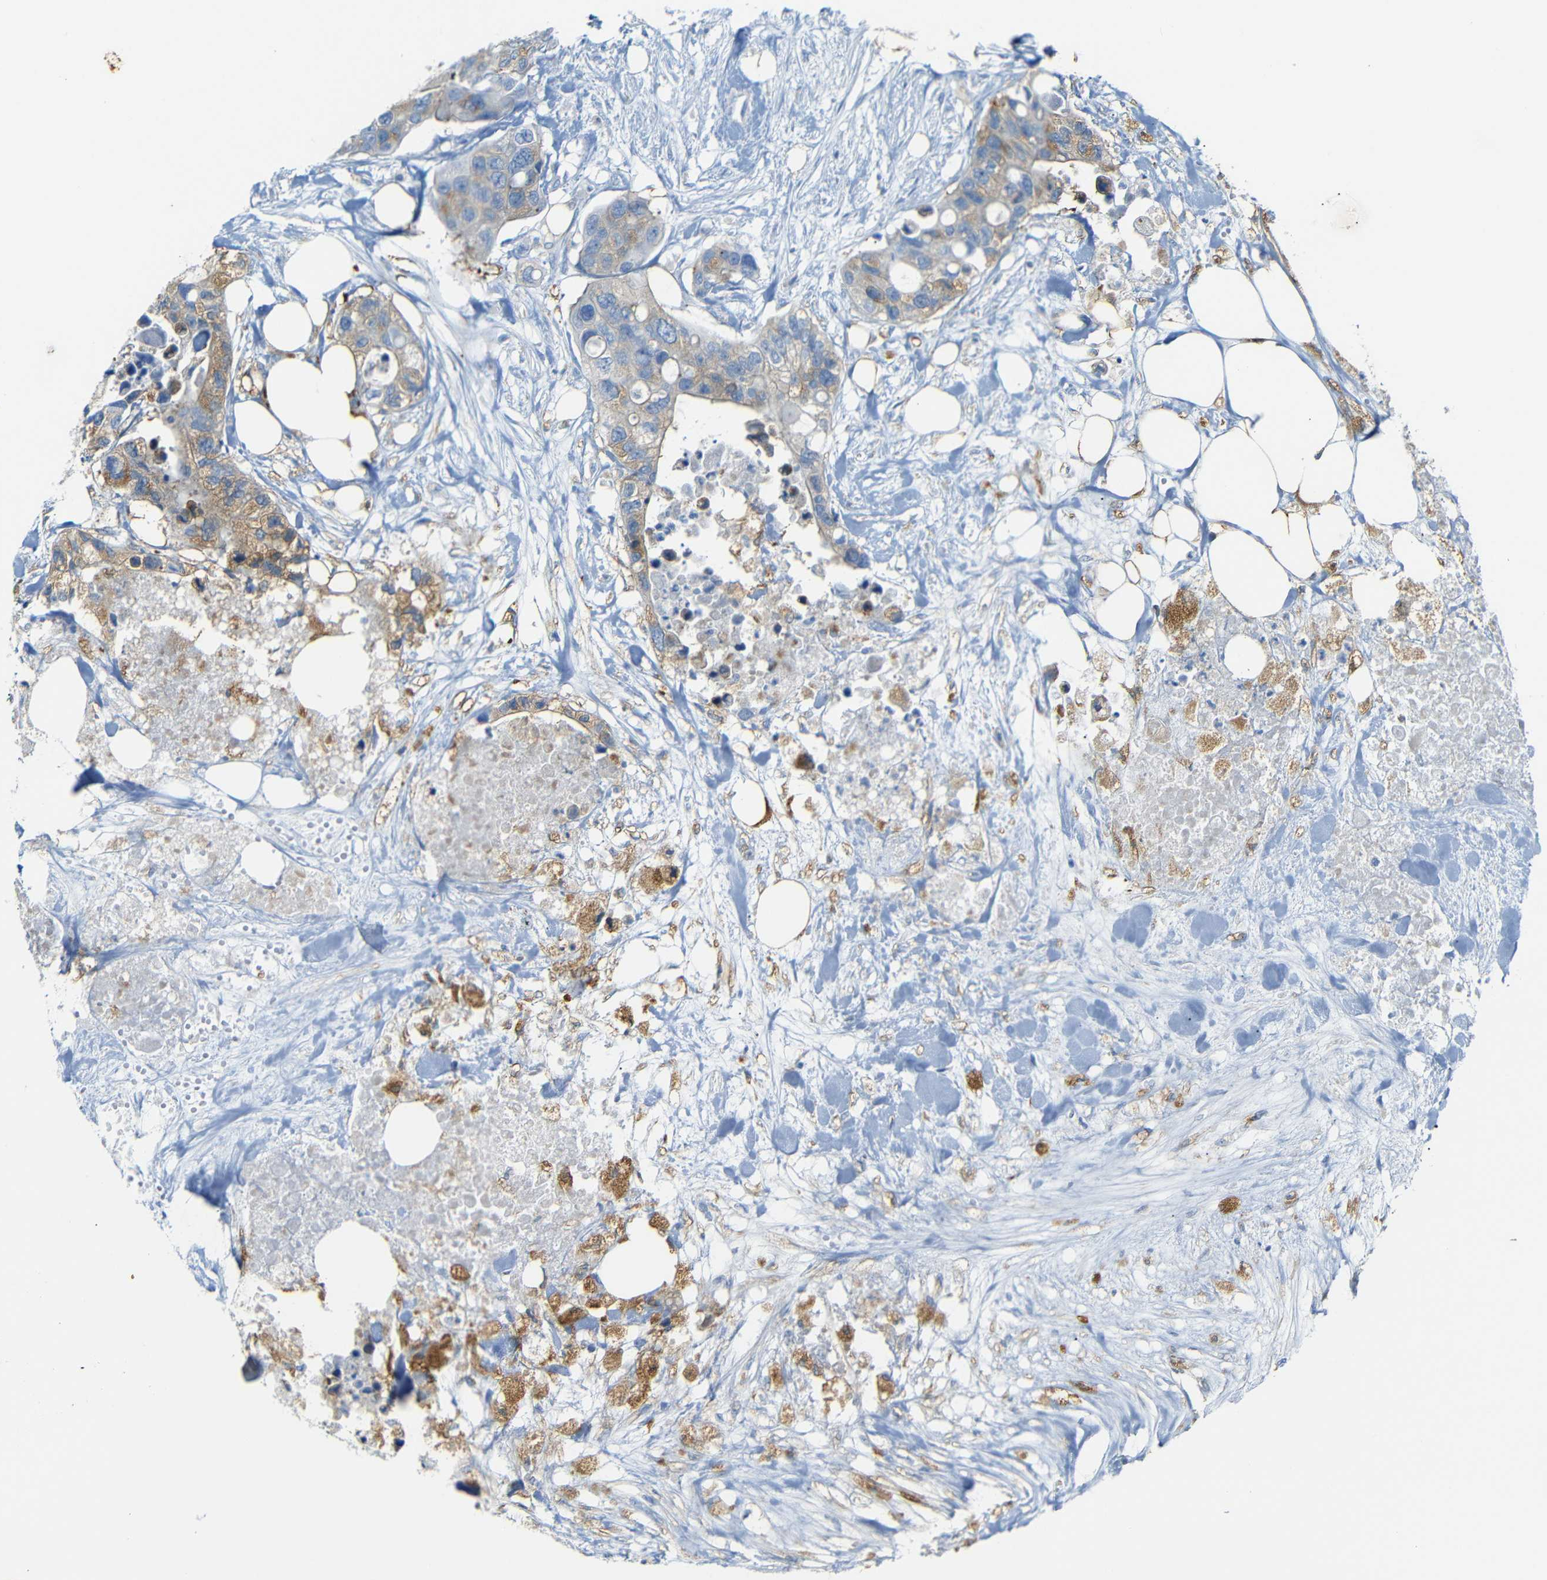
{"staining": {"intensity": "weak", "quantity": "25%-75%", "location": "cytoplasmic/membranous"}, "tissue": "colorectal cancer", "cell_type": "Tumor cells", "image_type": "cancer", "snomed": [{"axis": "morphology", "description": "Adenocarcinoma, NOS"}, {"axis": "topography", "description": "Colon"}], "caption": "IHC image of human adenocarcinoma (colorectal) stained for a protein (brown), which displays low levels of weak cytoplasmic/membranous positivity in approximately 25%-75% of tumor cells.", "gene": "FCRL1", "patient": {"sex": "female", "age": 57}}